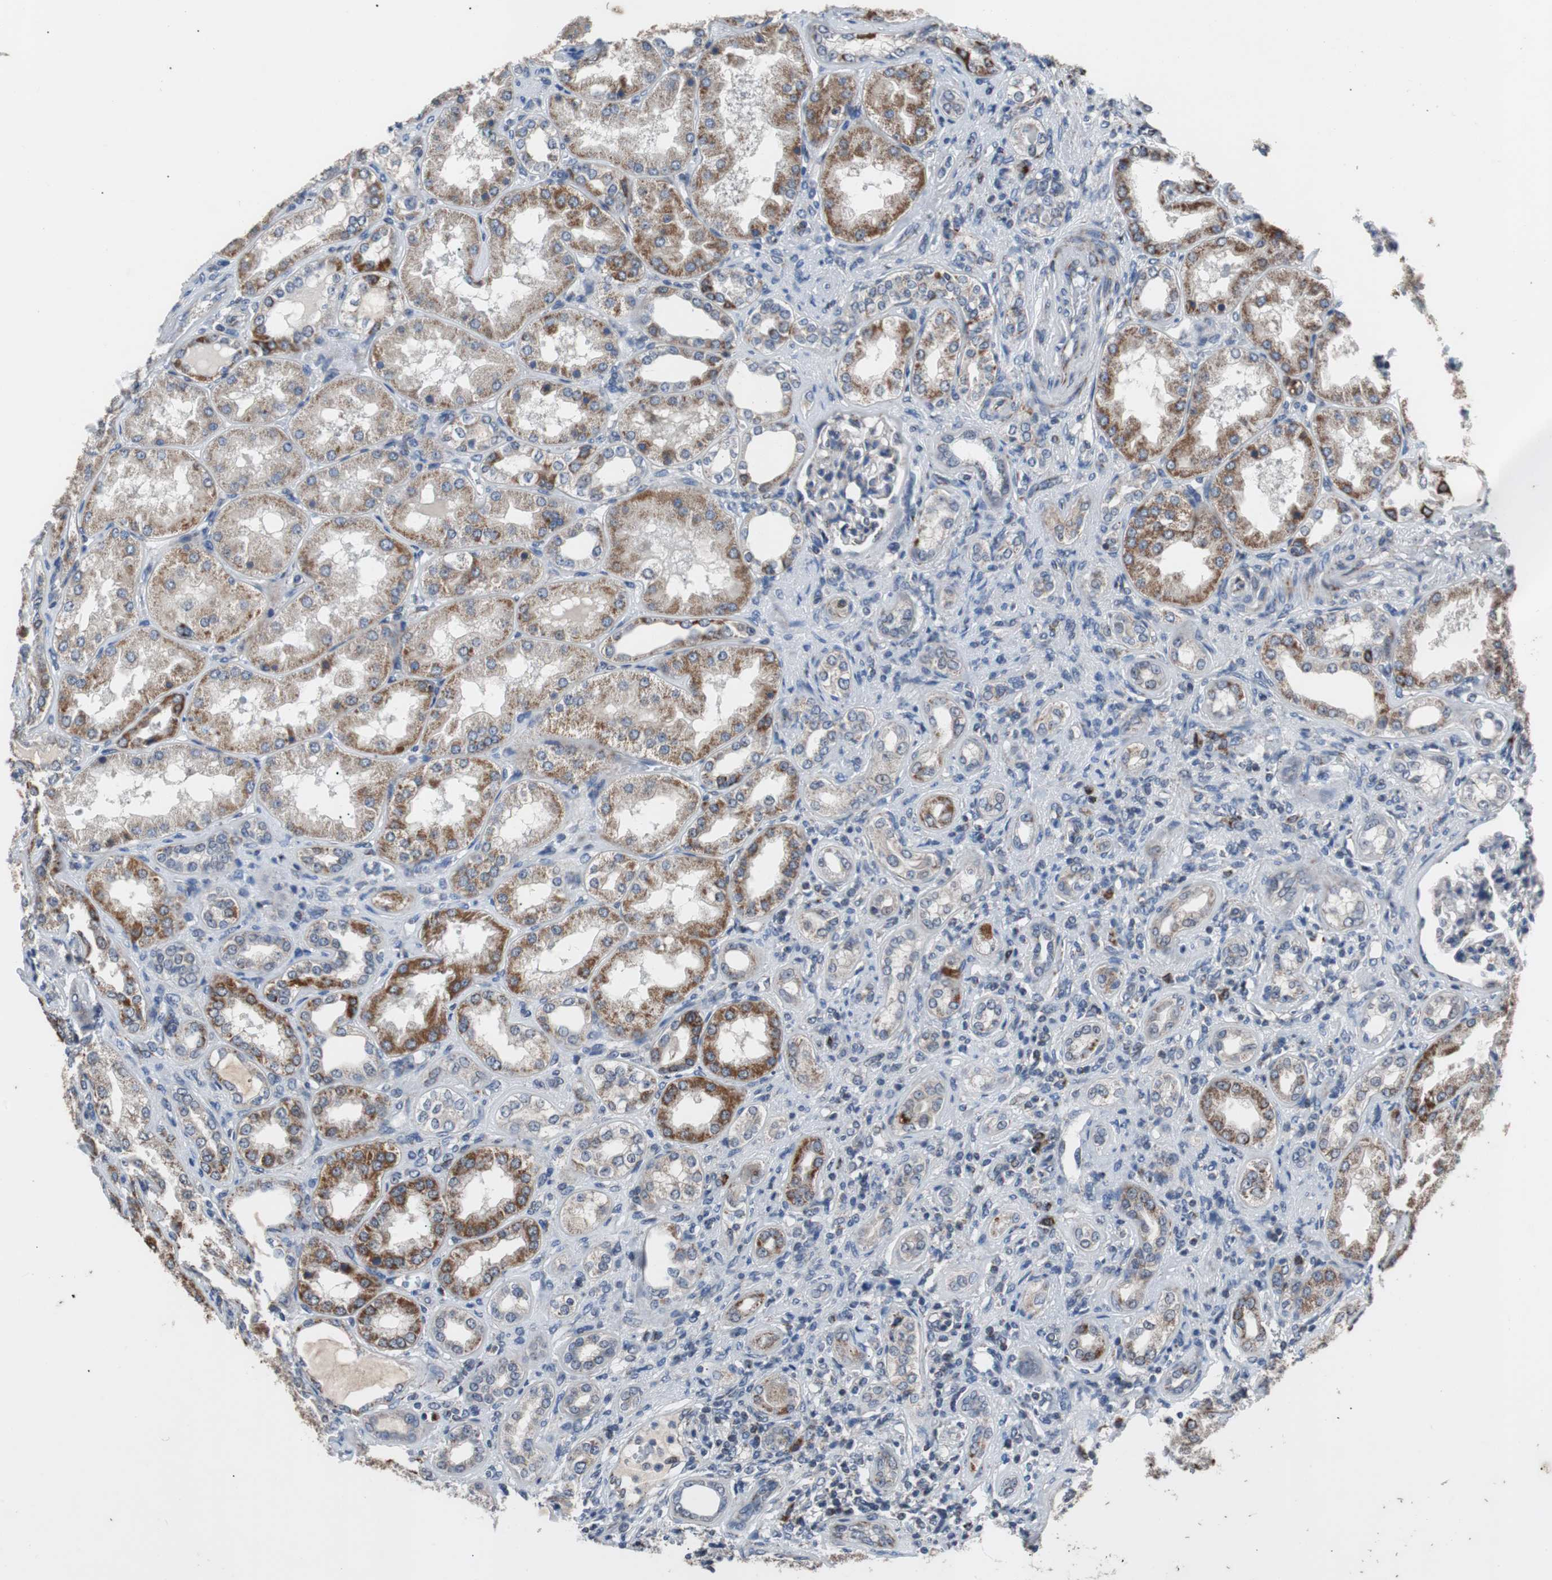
{"staining": {"intensity": "weak", "quantity": "<25%", "location": "cytoplasmic/membranous"}, "tissue": "kidney", "cell_type": "Cells in glomeruli", "image_type": "normal", "snomed": [{"axis": "morphology", "description": "Normal tissue, NOS"}, {"axis": "topography", "description": "Kidney"}], "caption": "Immunohistochemical staining of normal kidney reveals no significant expression in cells in glomeruli. The staining was performed using DAB to visualize the protein expression in brown, while the nuclei were stained in blue with hematoxylin (Magnification: 20x).", "gene": "PITRM1", "patient": {"sex": "female", "age": 56}}